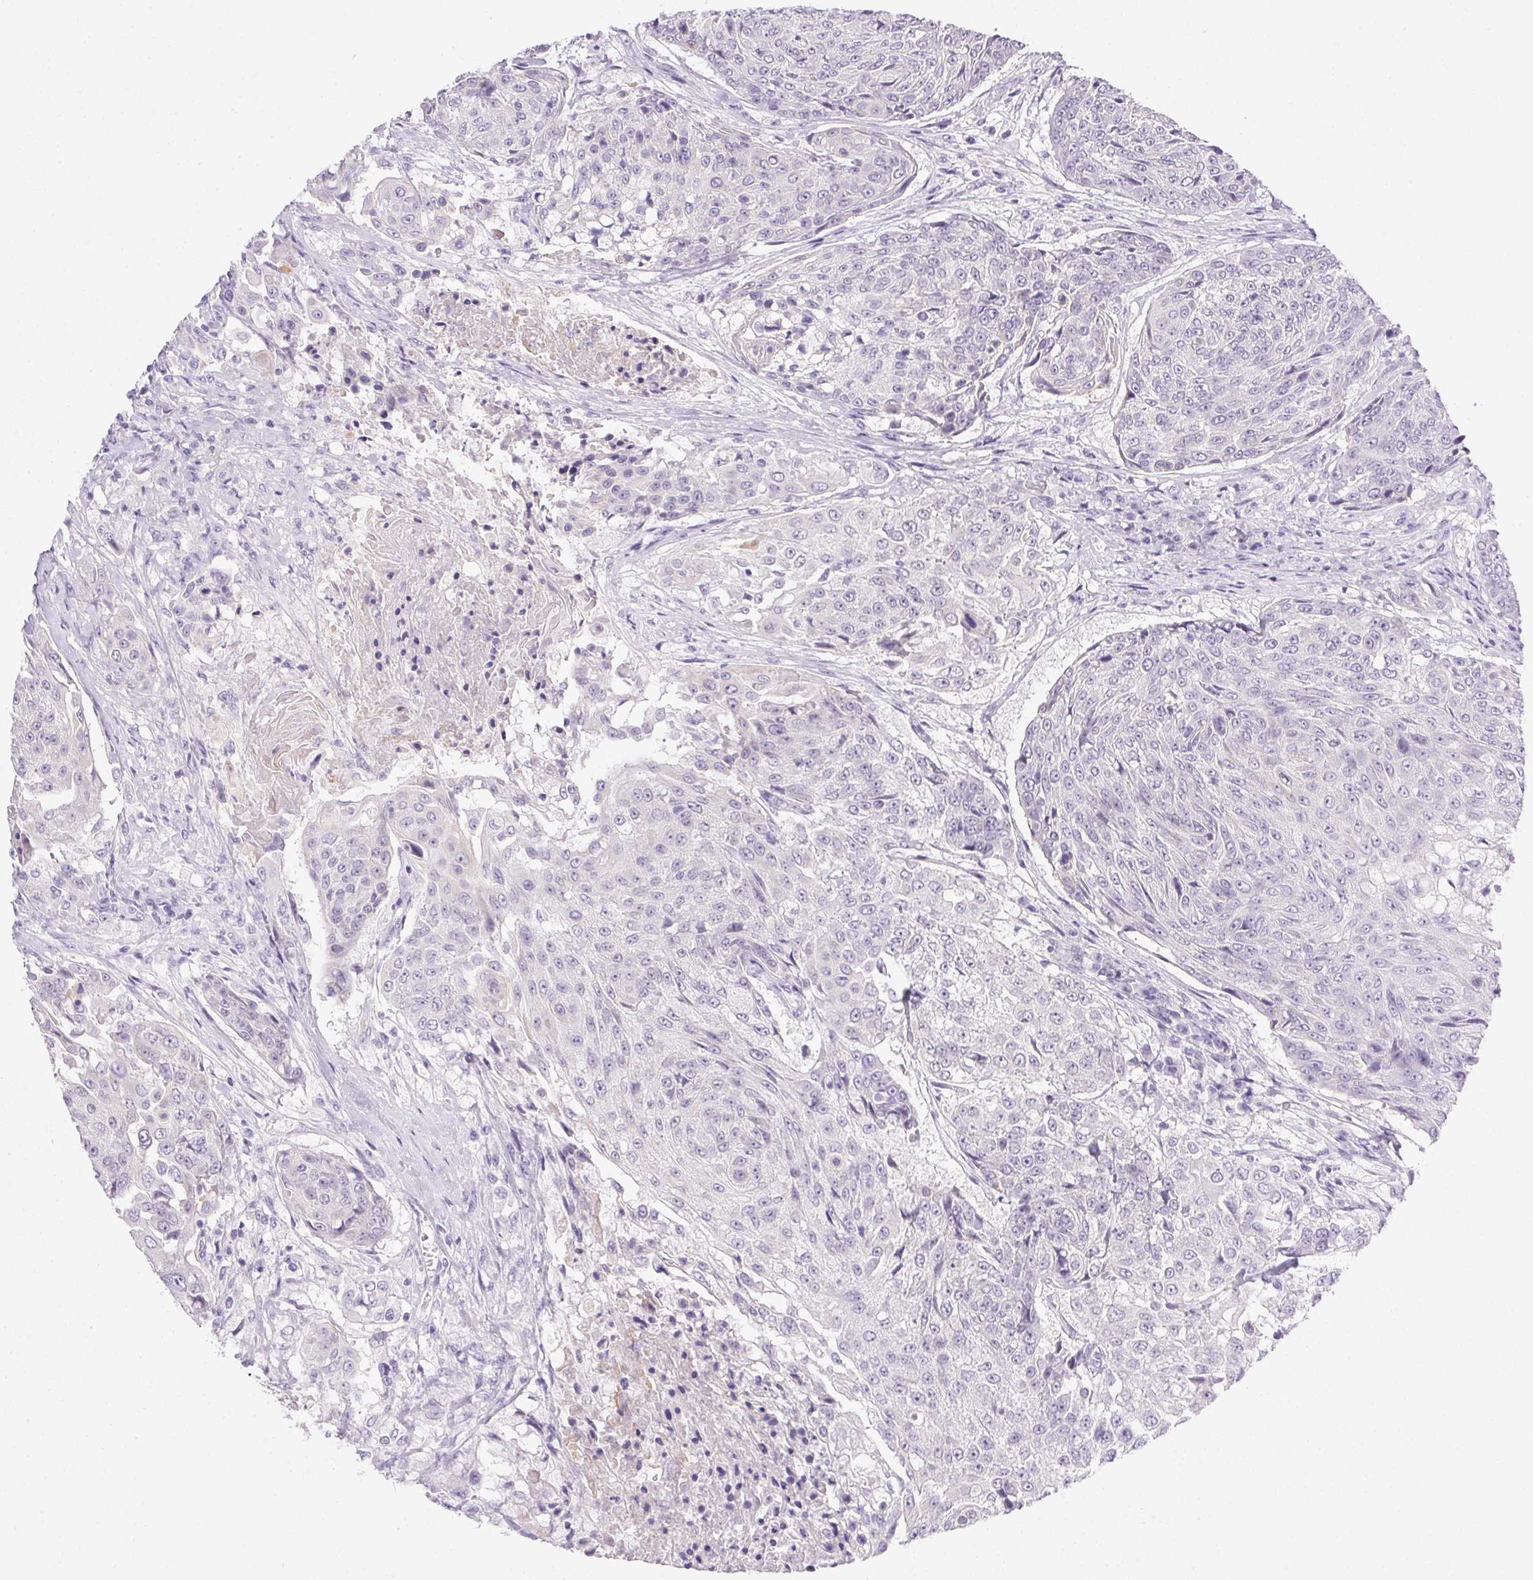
{"staining": {"intensity": "negative", "quantity": "none", "location": "none"}, "tissue": "urothelial cancer", "cell_type": "Tumor cells", "image_type": "cancer", "snomed": [{"axis": "morphology", "description": "Urothelial carcinoma, High grade"}, {"axis": "topography", "description": "Urinary bladder"}], "caption": "Immunohistochemistry of human urothelial cancer demonstrates no staining in tumor cells.", "gene": "SLC17A7", "patient": {"sex": "female", "age": 63}}